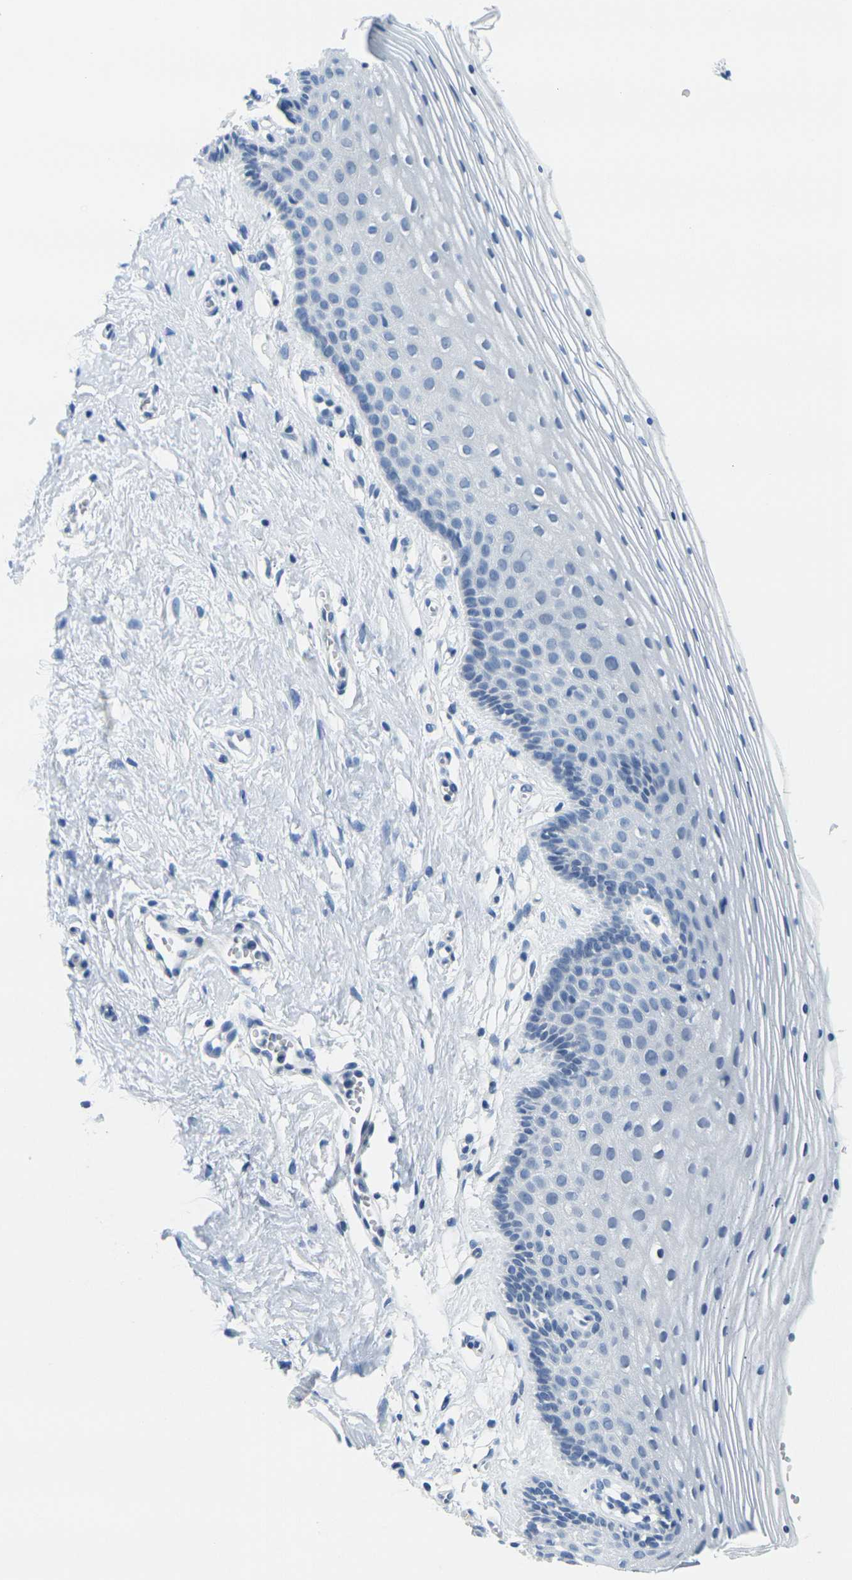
{"staining": {"intensity": "negative", "quantity": "none", "location": "none"}, "tissue": "vagina", "cell_type": "Squamous epithelial cells", "image_type": "normal", "snomed": [{"axis": "morphology", "description": "Normal tissue, NOS"}, {"axis": "topography", "description": "Vagina"}], "caption": "The immunohistochemistry (IHC) photomicrograph has no significant staining in squamous epithelial cells of vagina.", "gene": "GPR15", "patient": {"sex": "female", "age": 32}}